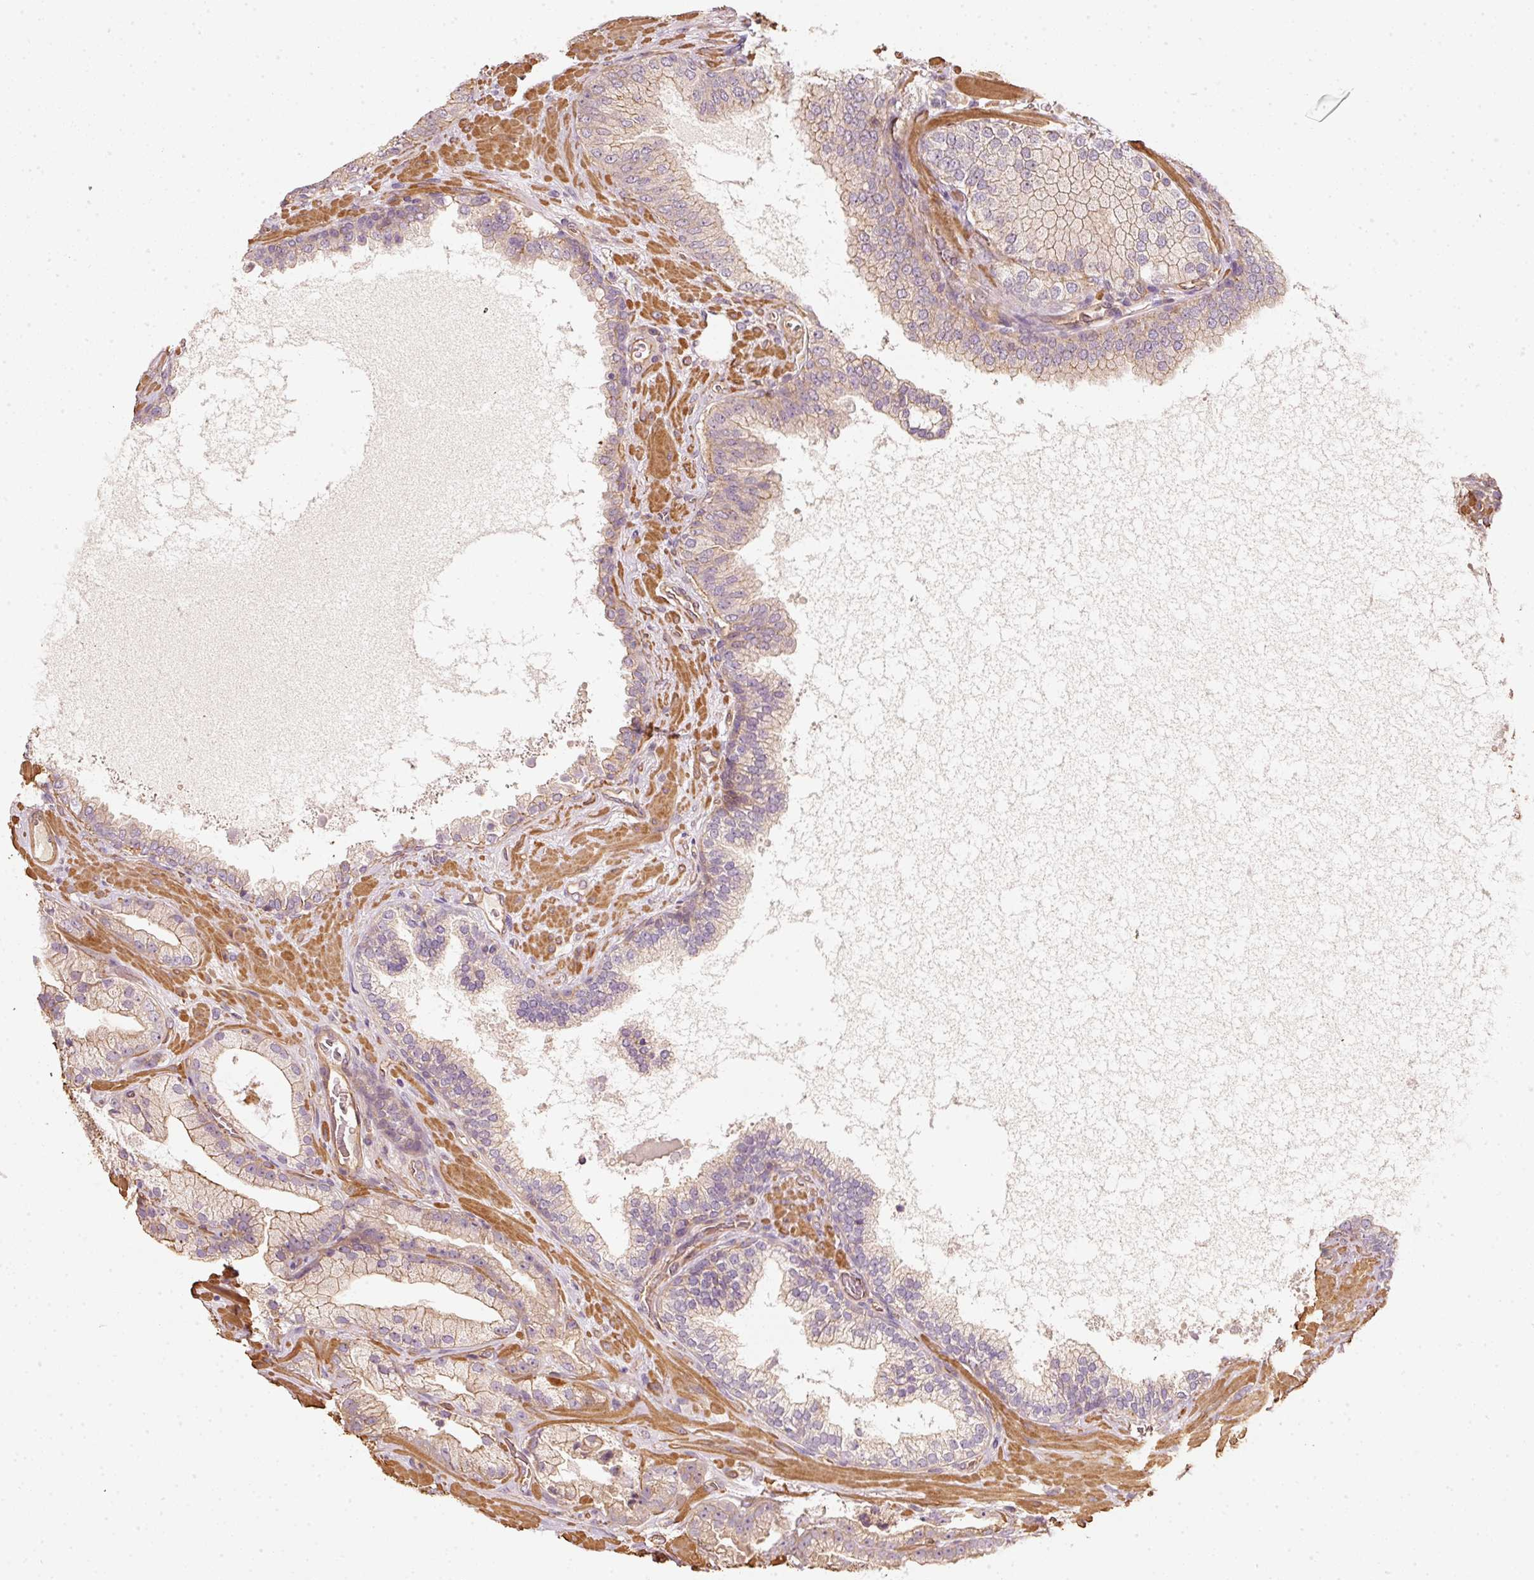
{"staining": {"intensity": "moderate", "quantity": ">75%", "location": "cytoplasmic/membranous"}, "tissue": "prostate cancer", "cell_type": "Tumor cells", "image_type": "cancer", "snomed": [{"axis": "morphology", "description": "Adenocarcinoma, High grade"}, {"axis": "topography", "description": "Prostate"}], "caption": "This is a histology image of IHC staining of high-grade adenocarcinoma (prostate), which shows moderate positivity in the cytoplasmic/membranous of tumor cells.", "gene": "CEP95", "patient": {"sex": "male", "age": 68}}